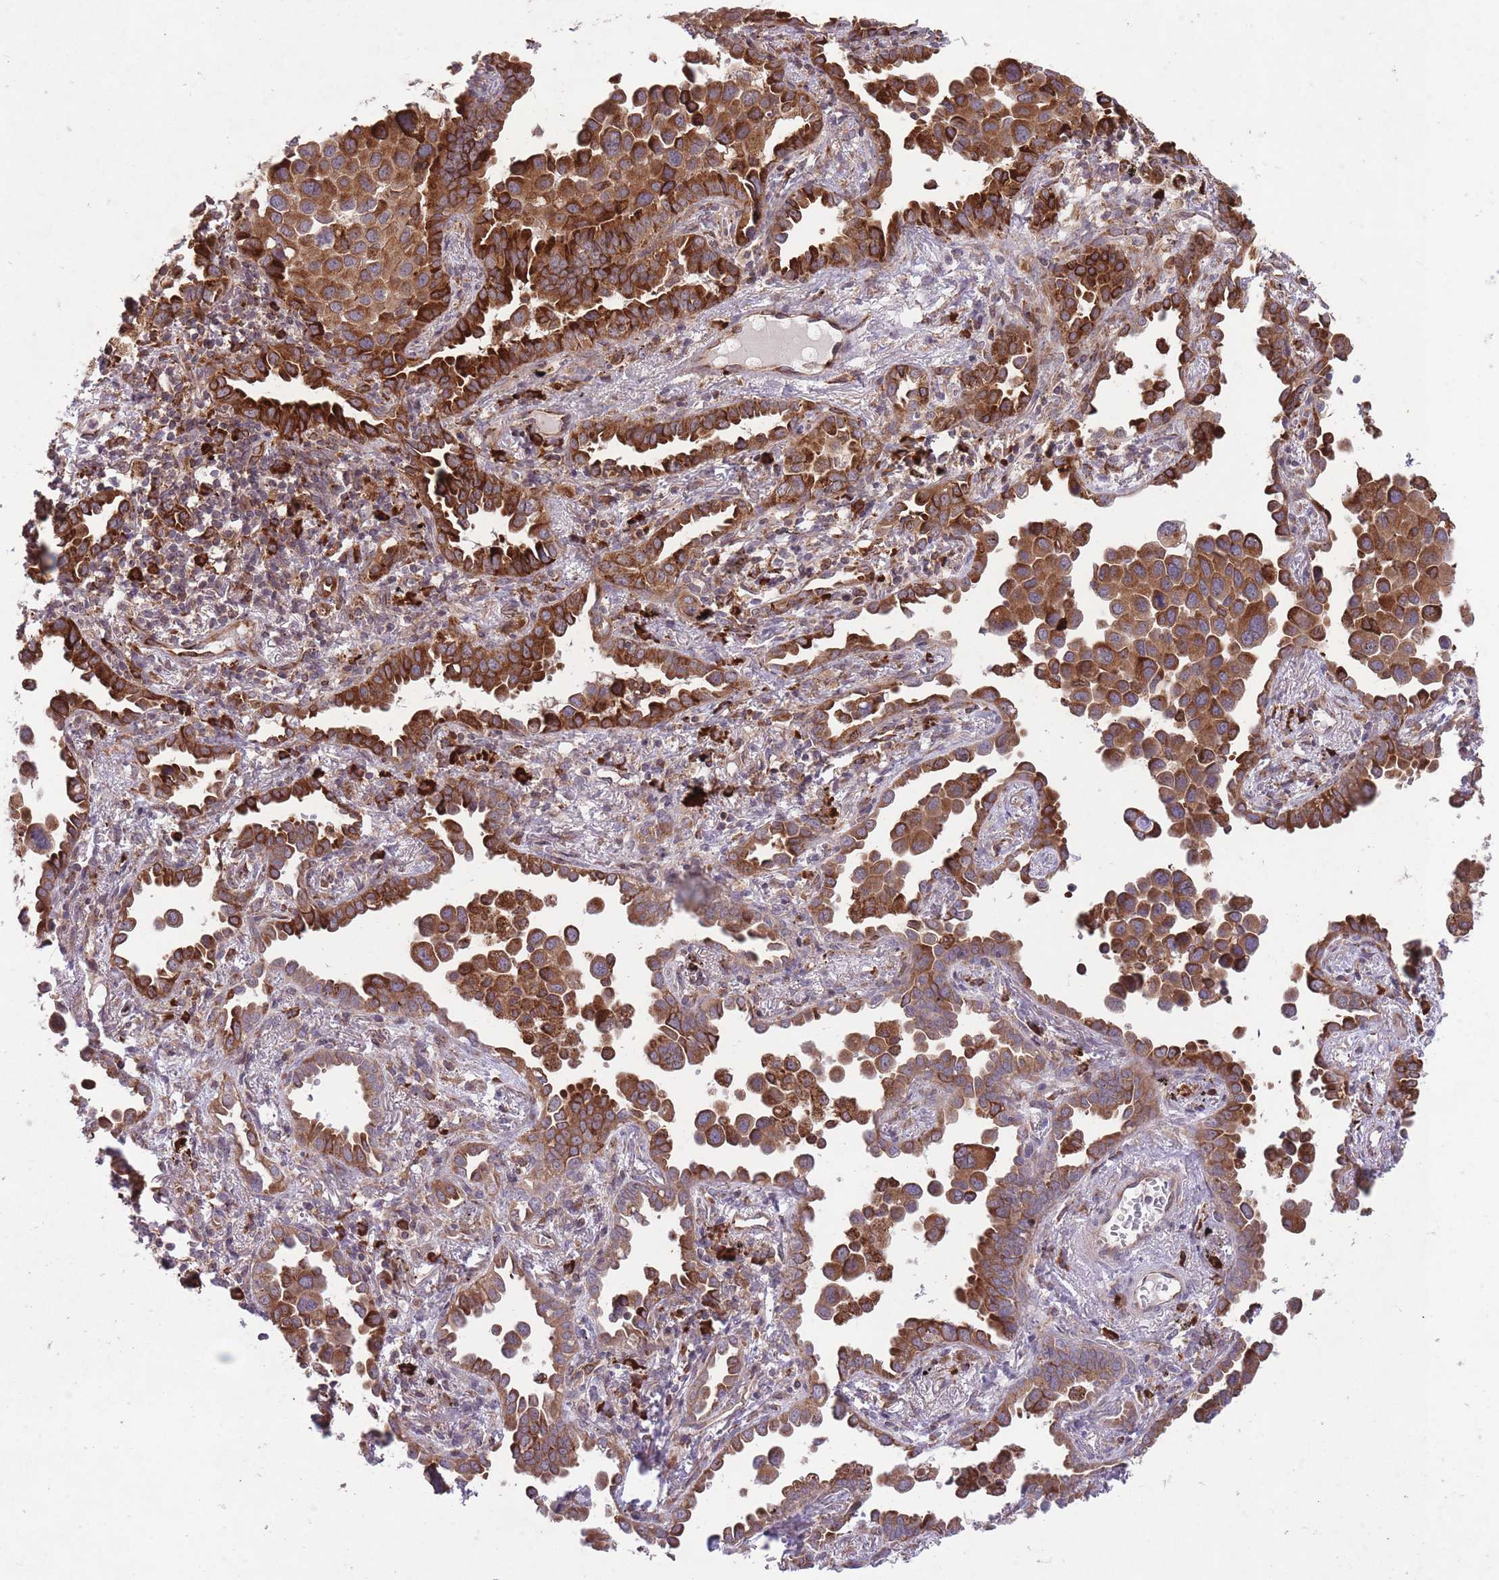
{"staining": {"intensity": "strong", "quantity": ">75%", "location": "cytoplasmic/membranous"}, "tissue": "lung cancer", "cell_type": "Tumor cells", "image_type": "cancer", "snomed": [{"axis": "morphology", "description": "Adenocarcinoma, NOS"}, {"axis": "topography", "description": "Lung"}], "caption": "Immunohistochemical staining of adenocarcinoma (lung) demonstrates high levels of strong cytoplasmic/membranous protein positivity in about >75% of tumor cells.", "gene": "TTLL3", "patient": {"sex": "male", "age": 67}}